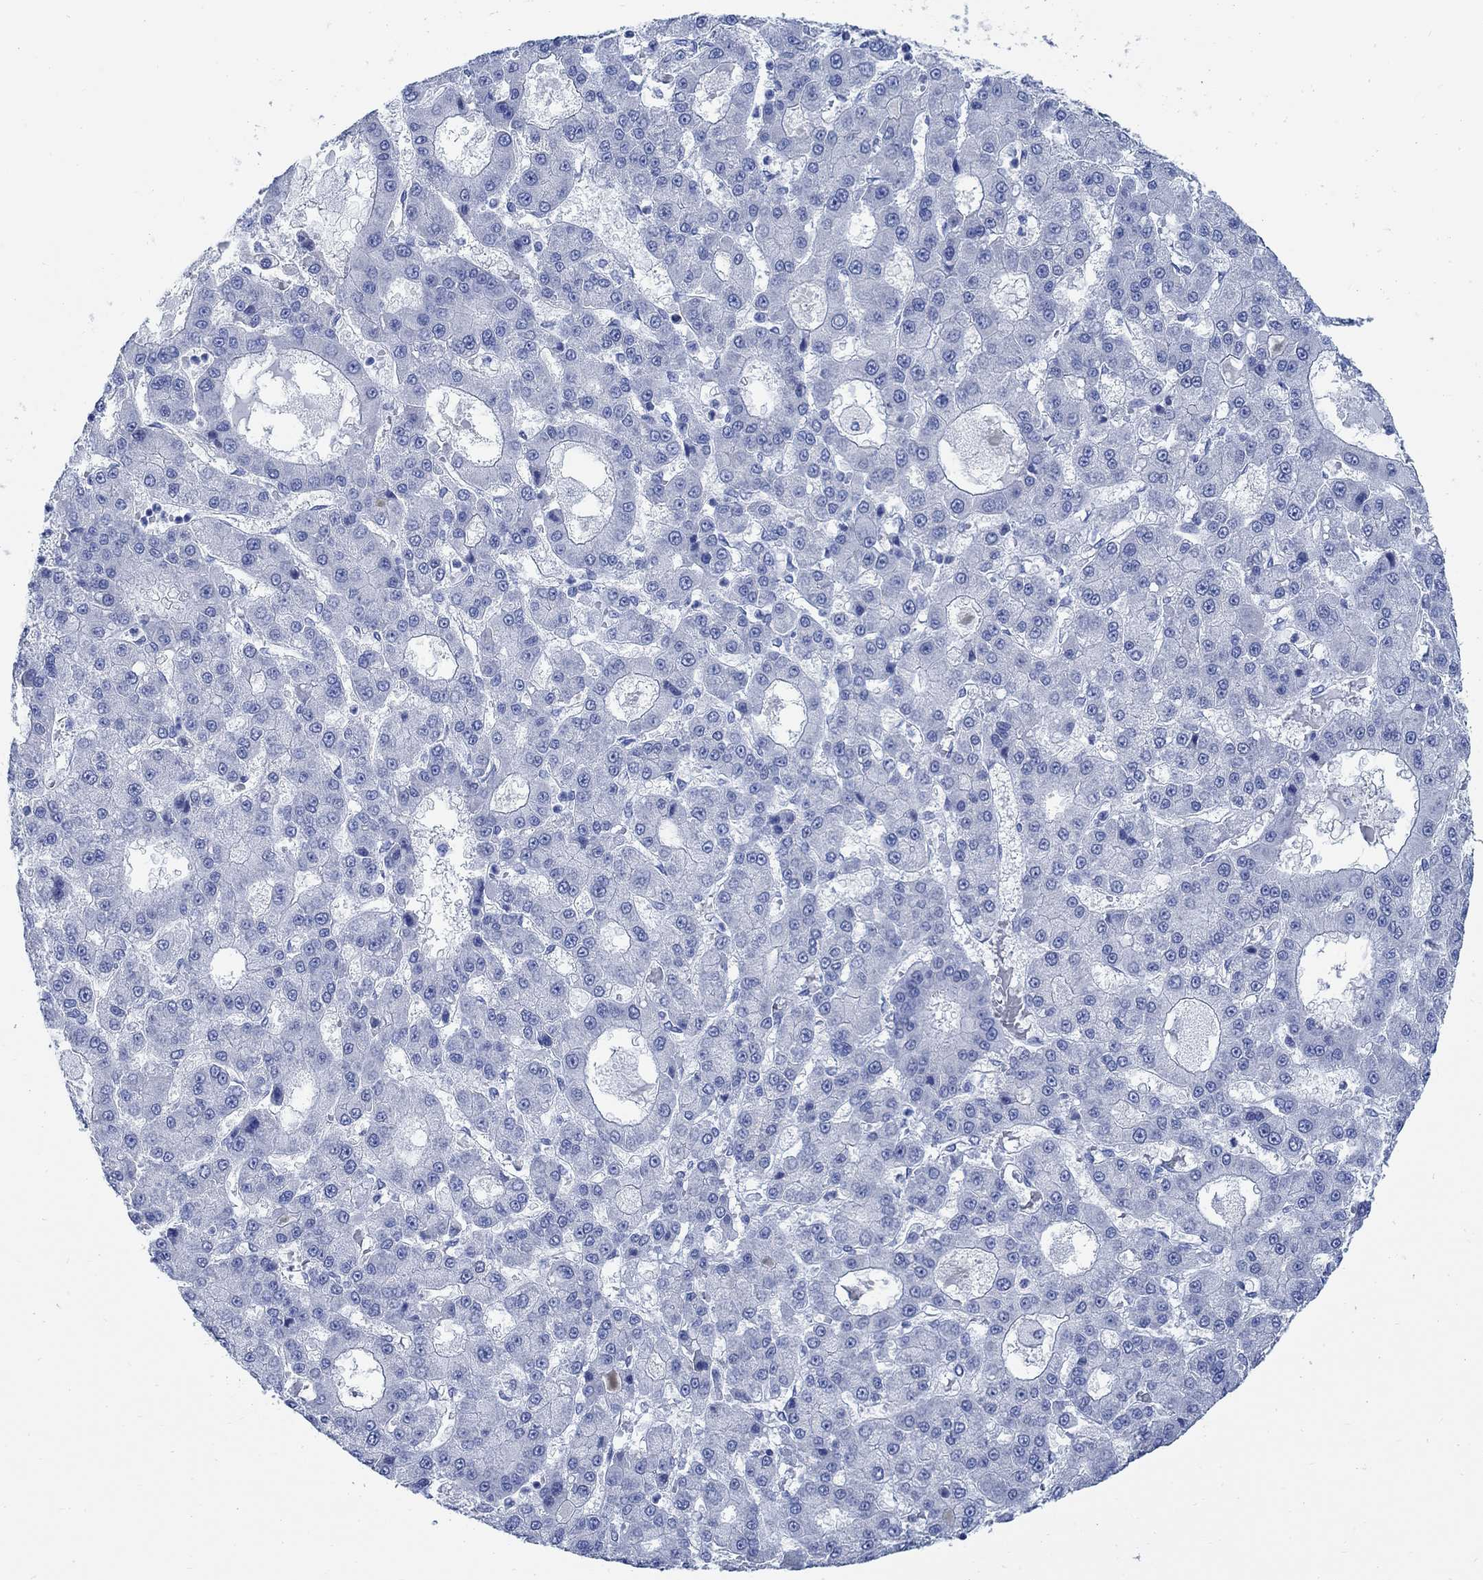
{"staining": {"intensity": "negative", "quantity": "none", "location": "none"}, "tissue": "liver cancer", "cell_type": "Tumor cells", "image_type": "cancer", "snomed": [{"axis": "morphology", "description": "Carcinoma, Hepatocellular, NOS"}, {"axis": "topography", "description": "Liver"}], "caption": "A high-resolution histopathology image shows immunohistochemistry (IHC) staining of liver hepatocellular carcinoma, which reveals no significant expression in tumor cells.", "gene": "CAMK2N1", "patient": {"sex": "male", "age": 70}}